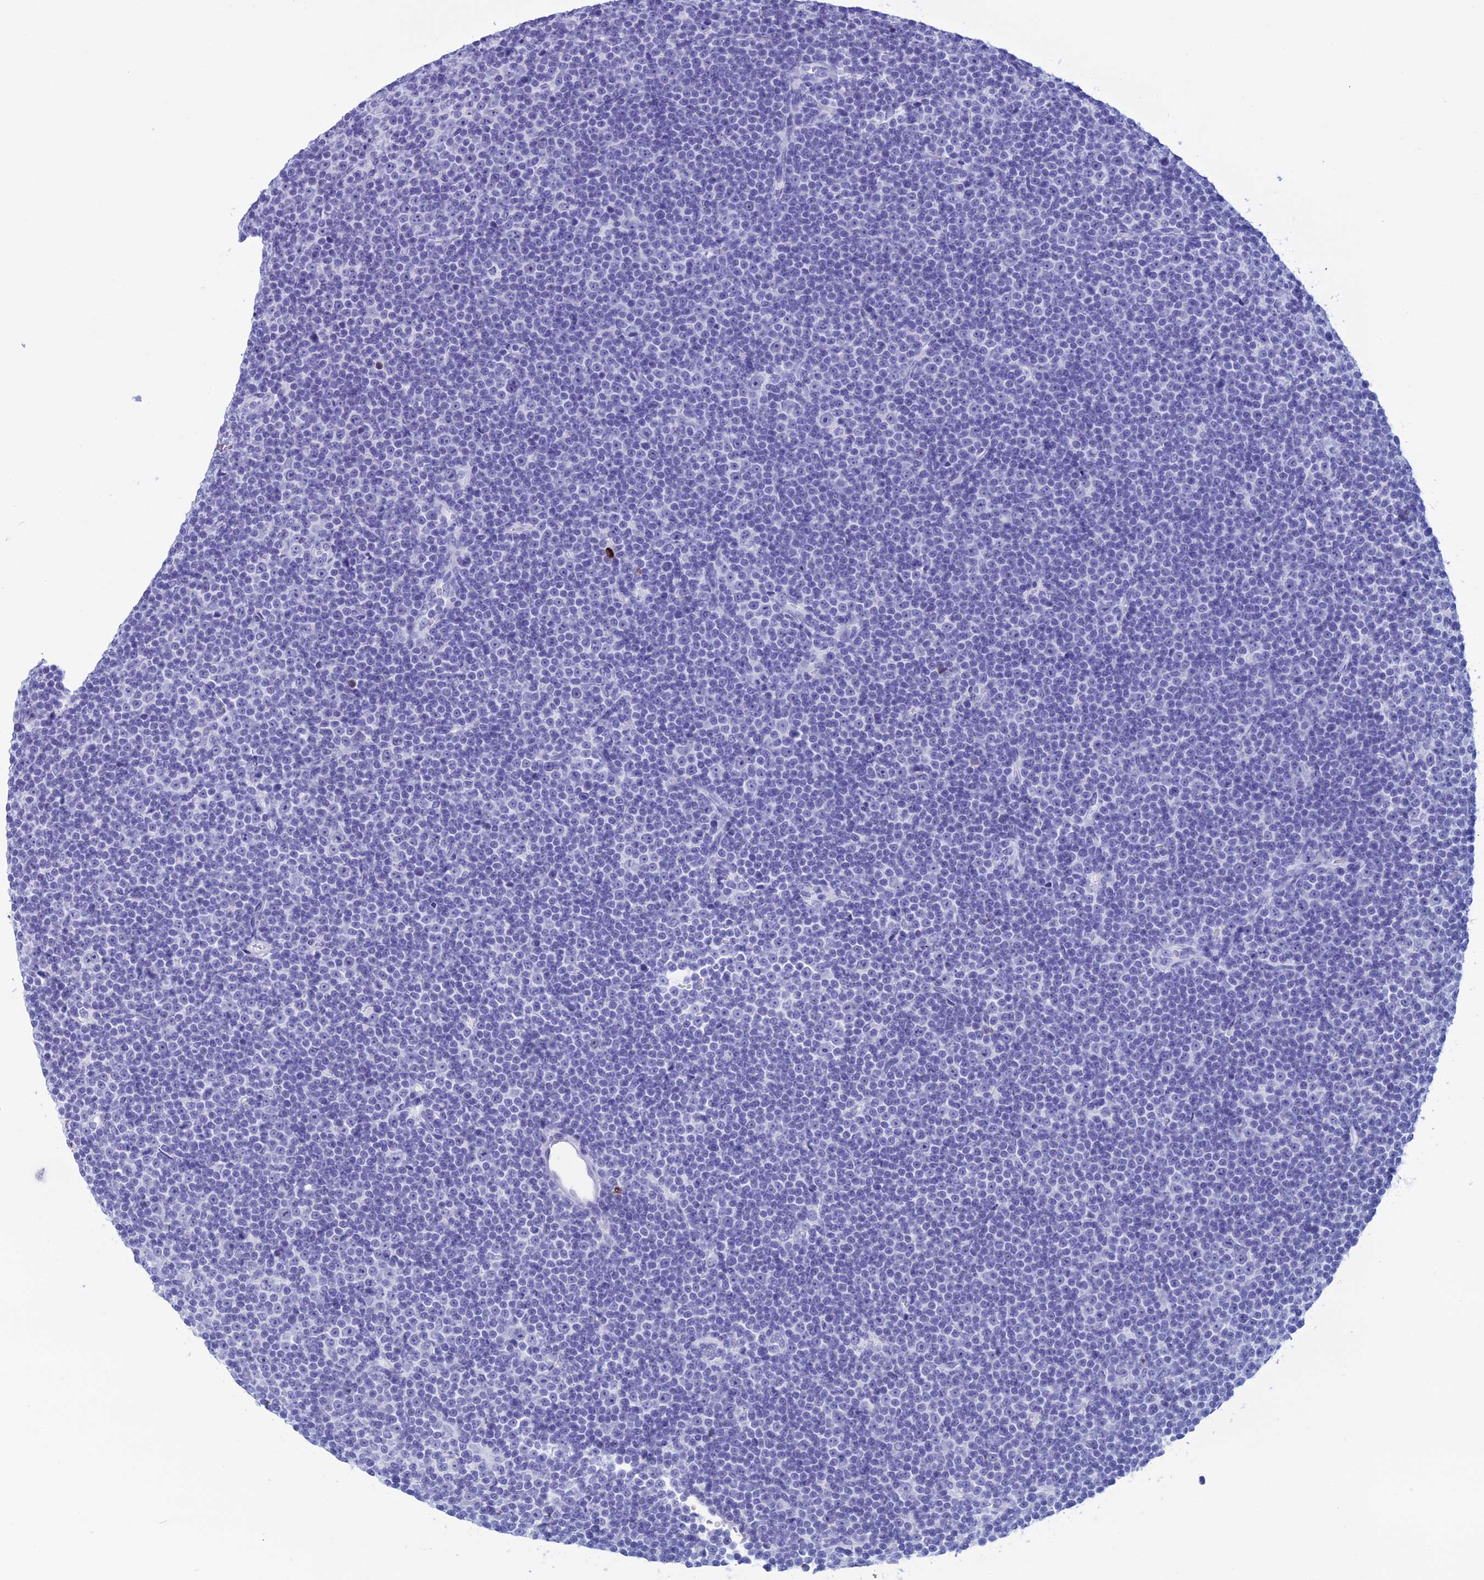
{"staining": {"intensity": "negative", "quantity": "none", "location": "none"}, "tissue": "lymphoma", "cell_type": "Tumor cells", "image_type": "cancer", "snomed": [{"axis": "morphology", "description": "Malignant lymphoma, non-Hodgkin's type, Low grade"}, {"axis": "topography", "description": "Lymph node"}], "caption": "Human lymphoma stained for a protein using immunohistochemistry shows no staining in tumor cells.", "gene": "MZB1", "patient": {"sex": "female", "age": 67}}